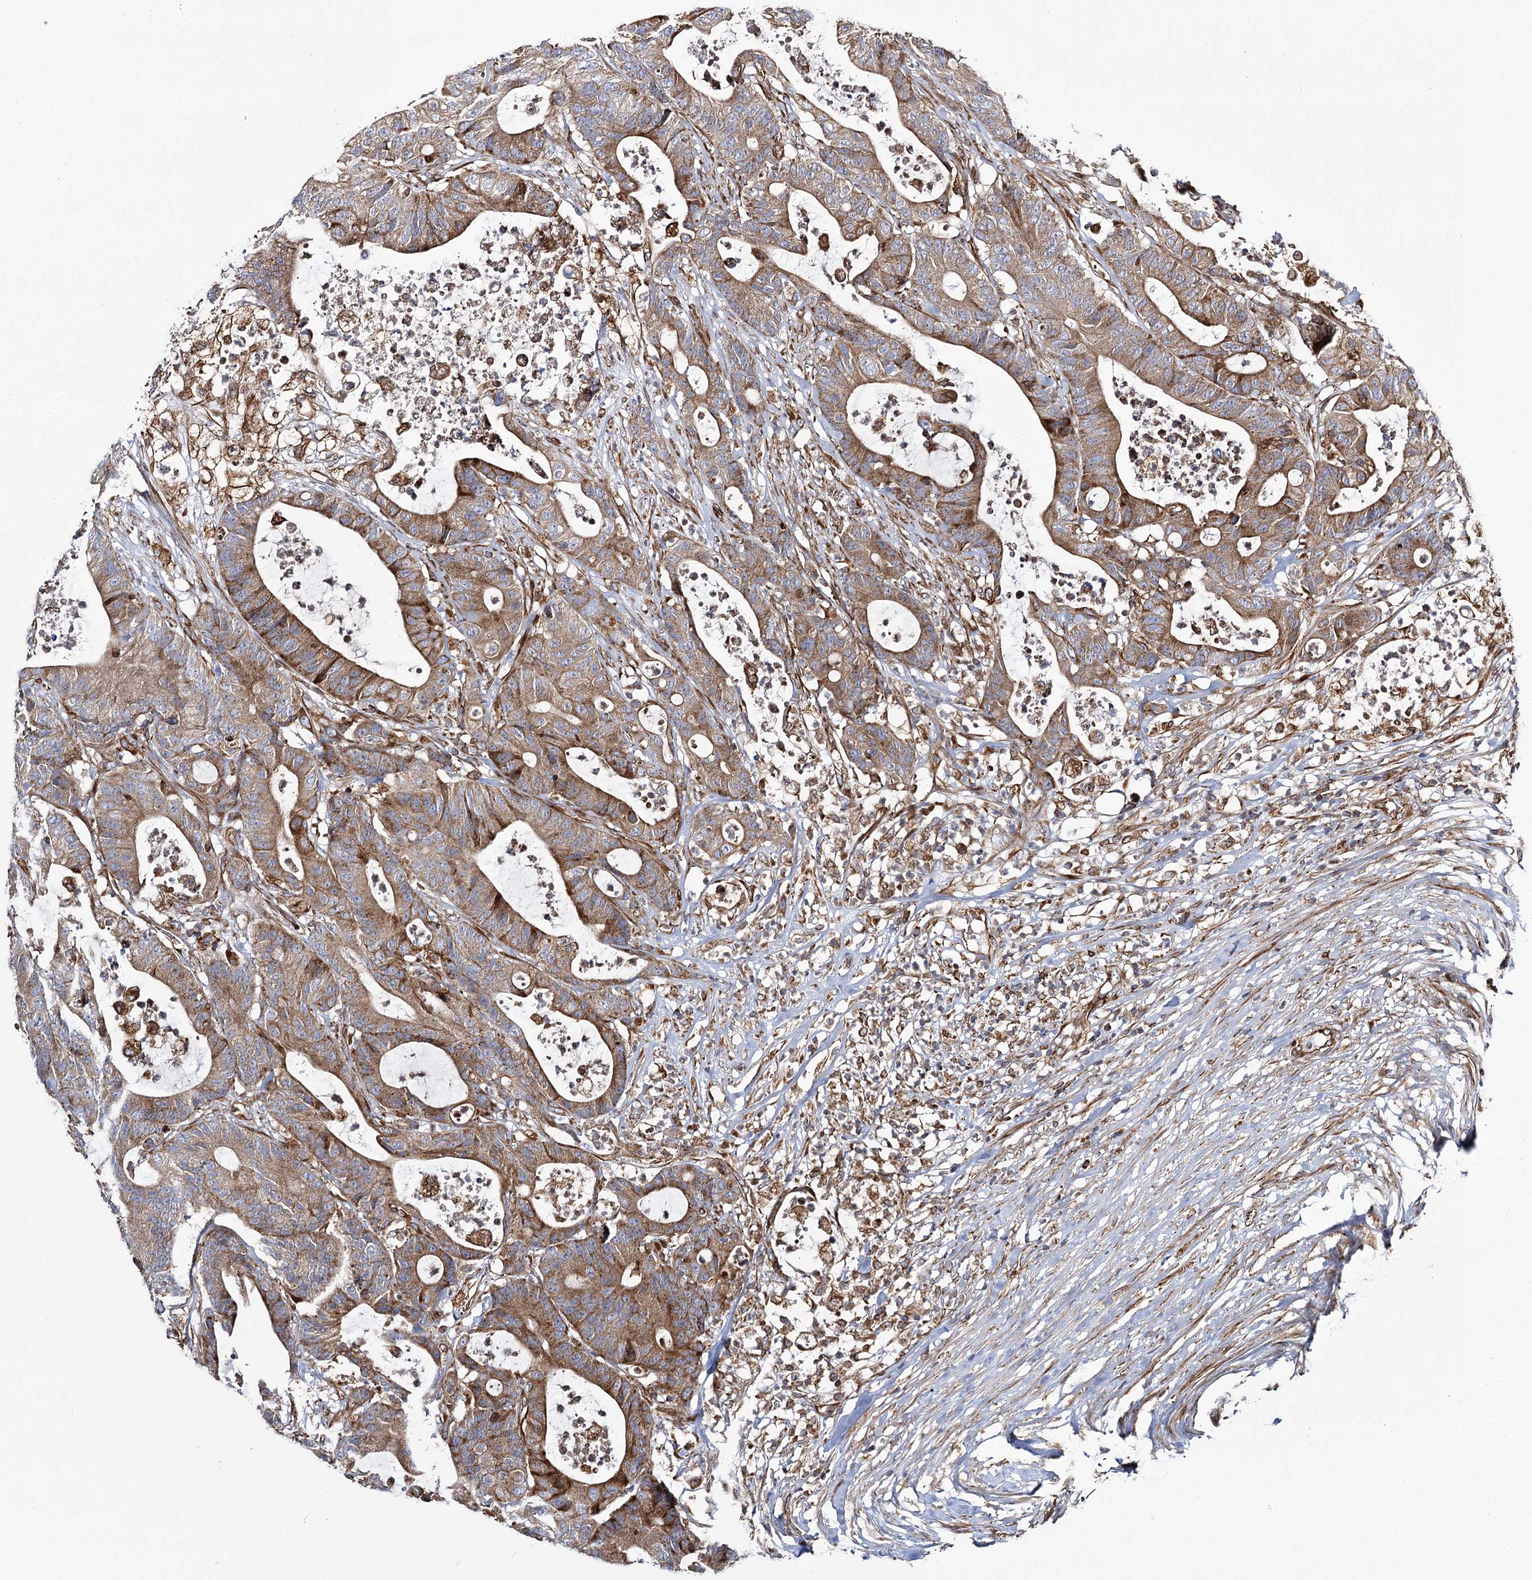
{"staining": {"intensity": "moderate", "quantity": ">75%", "location": "cytoplasmic/membranous"}, "tissue": "colorectal cancer", "cell_type": "Tumor cells", "image_type": "cancer", "snomed": [{"axis": "morphology", "description": "Adenocarcinoma, NOS"}, {"axis": "topography", "description": "Colon"}], "caption": "Brown immunohistochemical staining in adenocarcinoma (colorectal) reveals moderate cytoplasmic/membranous positivity in about >75% of tumor cells.", "gene": "THUMPD3", "patient": {"sex": "female", "age": 84}}